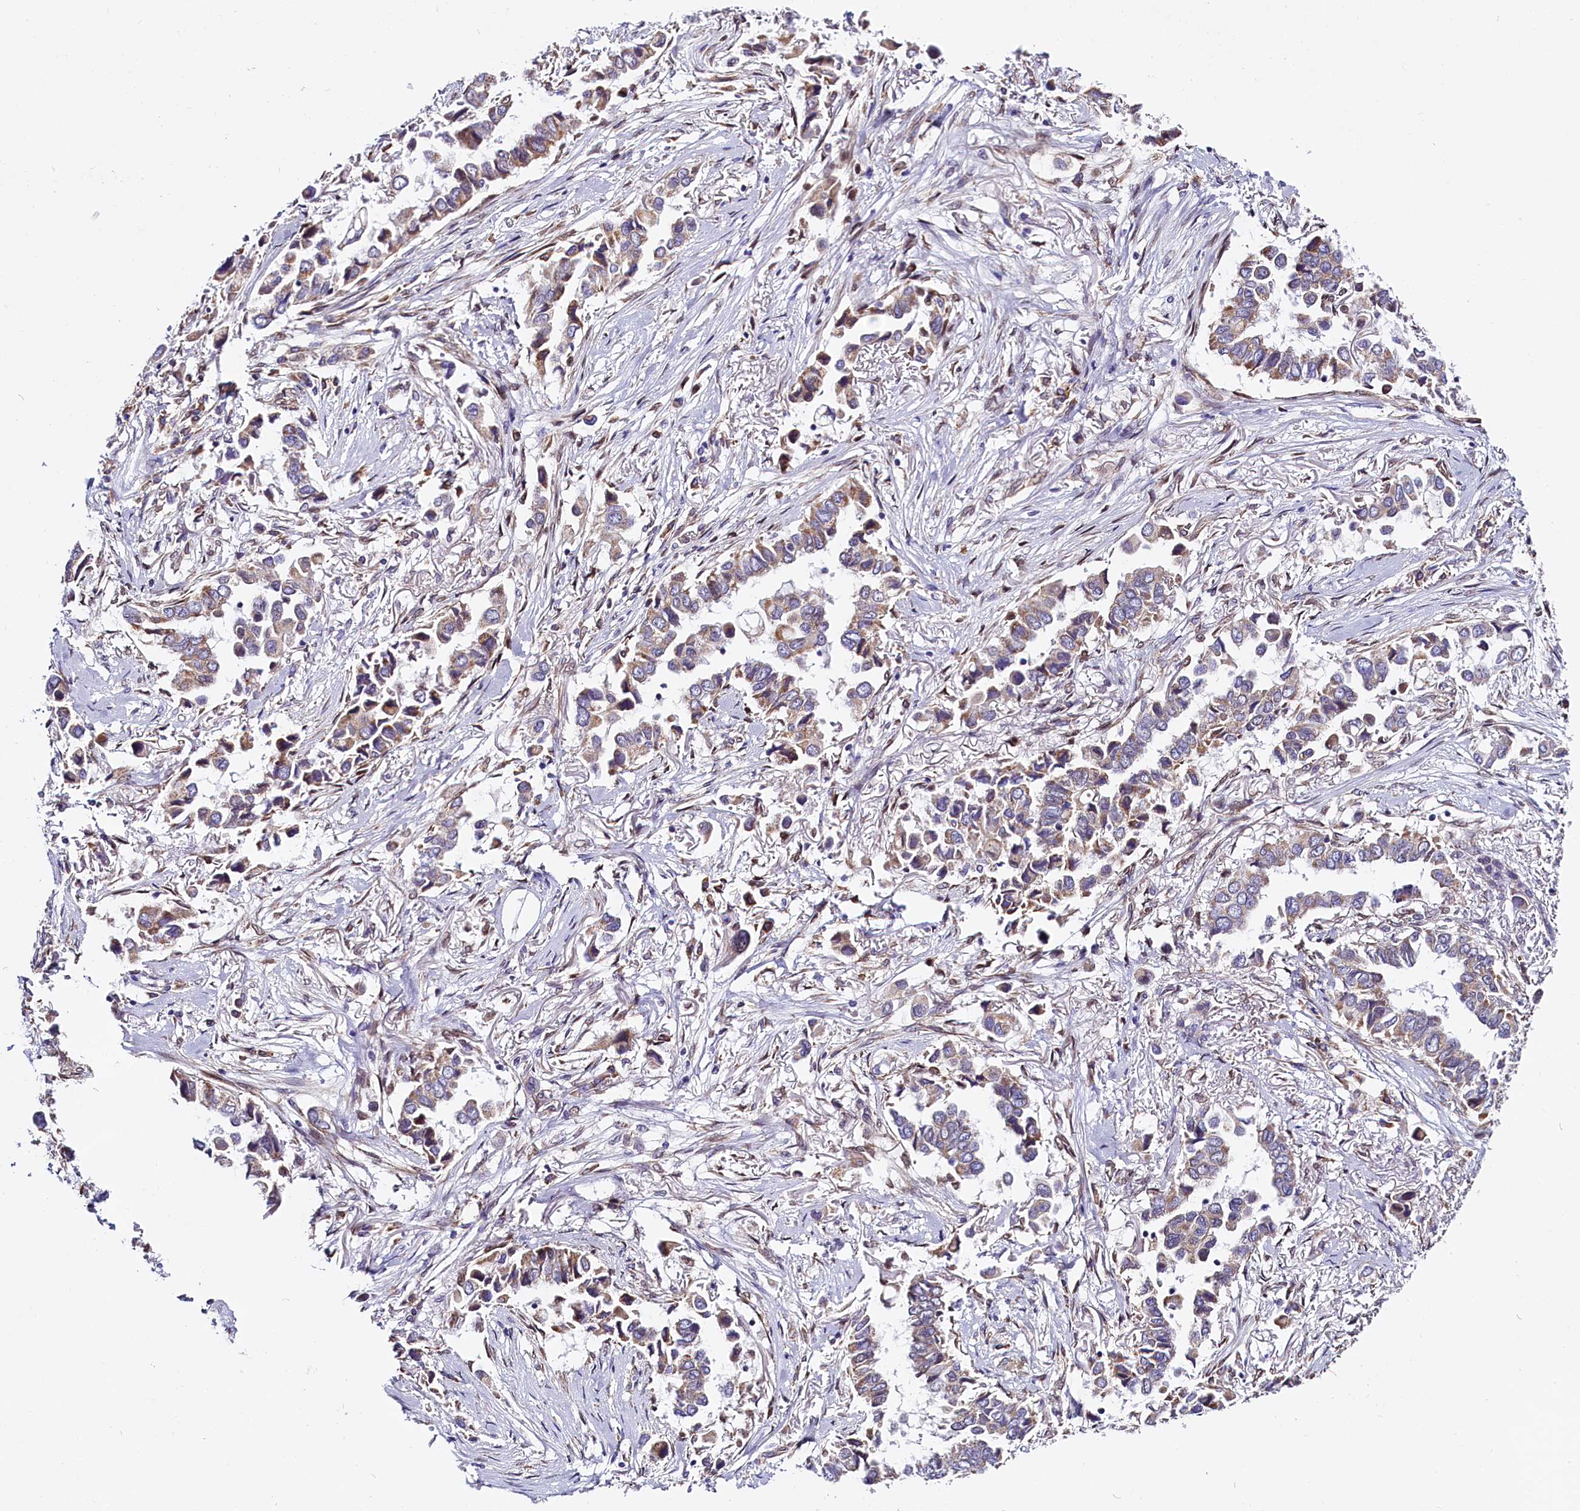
{"staining": {"intensity": "moderate", "quantity": "25%-75%", "location": "cytoplasmic/membranous"}, "tissue": "lung cancer", "cell_type": "Tumor cells", "image_type": "cancer", "snomed": [{"axis": "morphology", "description": "Adenocarcinoma, NOS"}, {"axis": "topography", "description": "Lung"}], "caption": "Adenocarcinoma (lung) tissue exhibits moderate cytoplasmic/membranous staining in about 25%-75% of tumor cells, visualized by immunohistochemistry.", "gene": "UACA", "patient": {"sex": "female", "age": 76}}